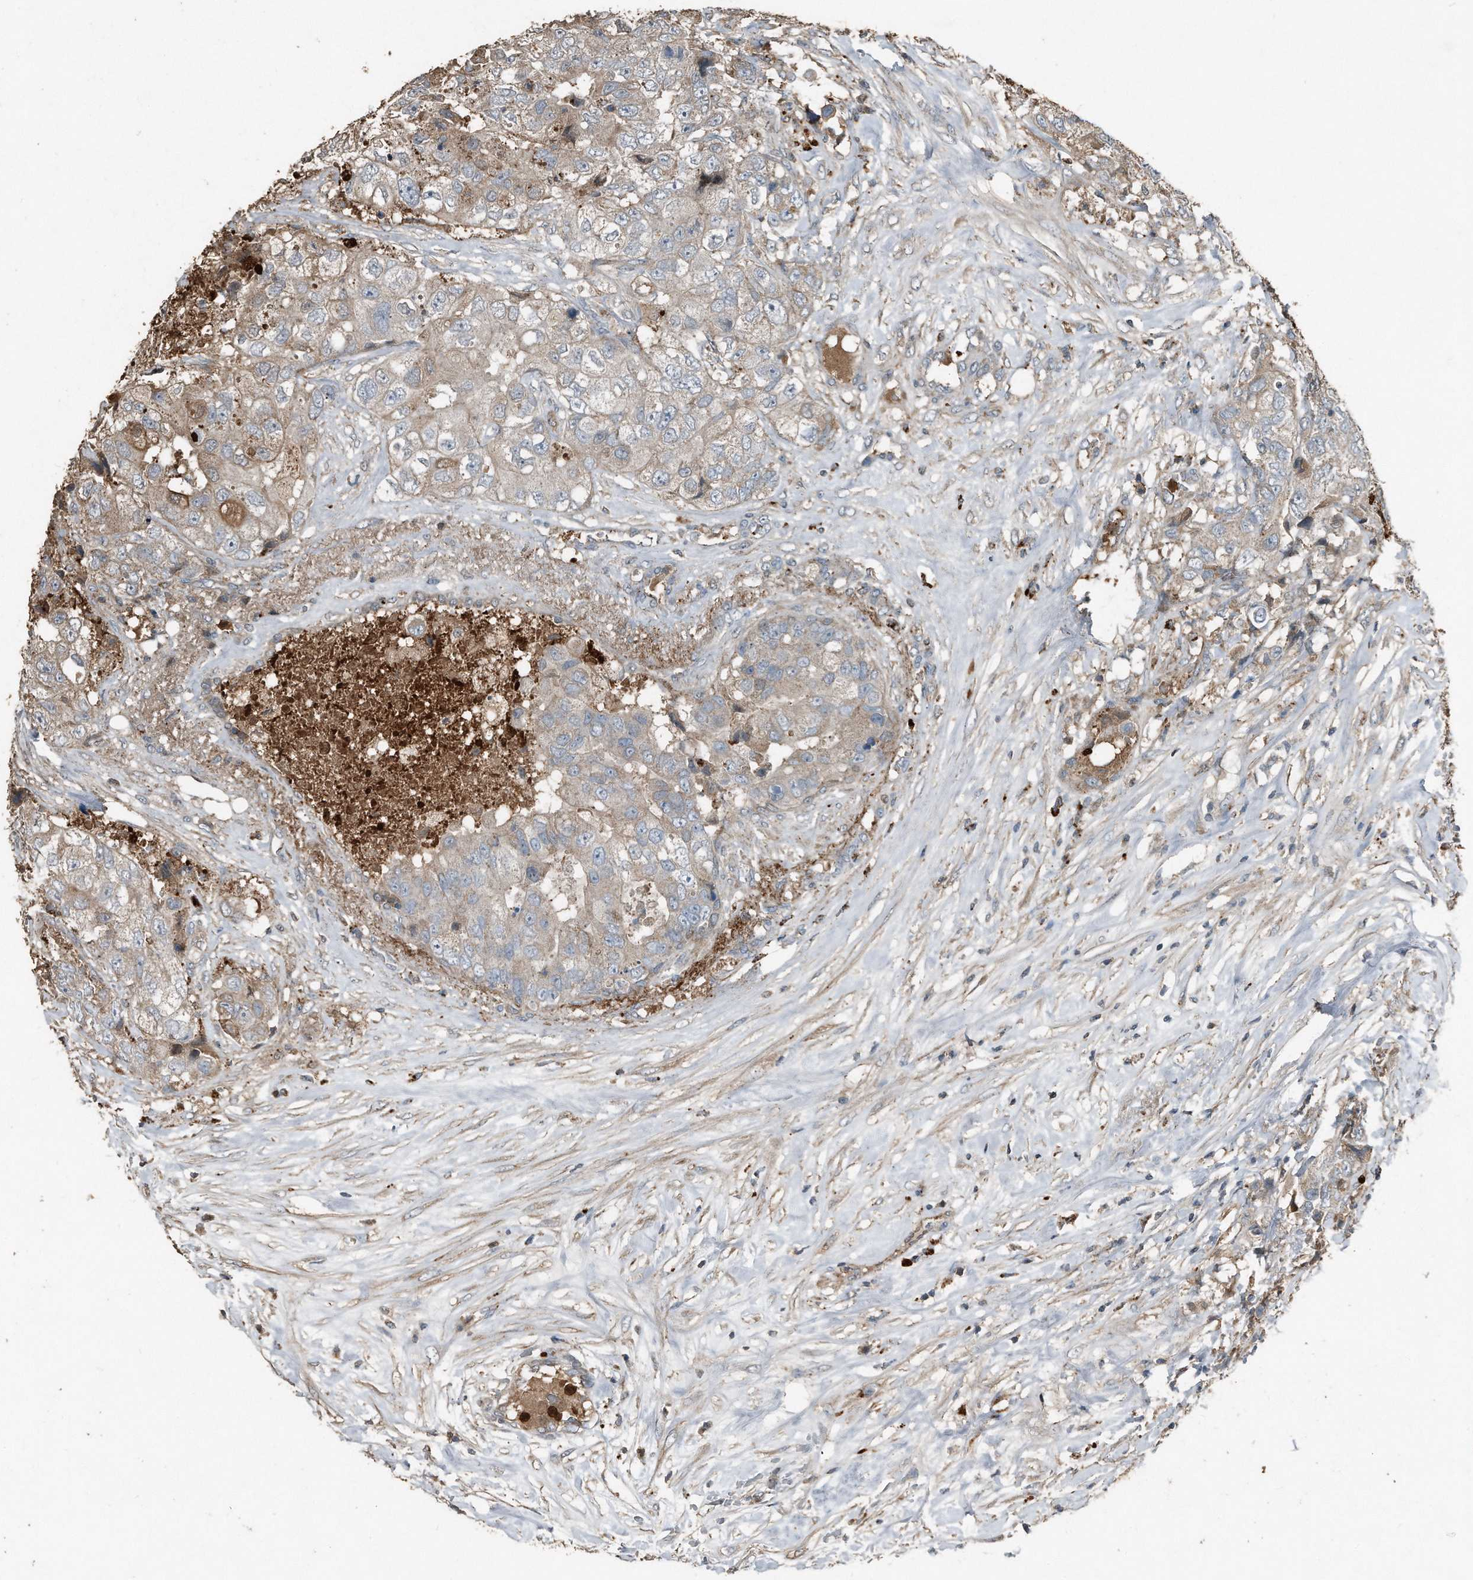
{"staining": {"intensity": "weak", "quantity": "25%-75%", "location": "cytoplasmic/membranous"}, "tissue": "breast cancer", "cell_type": "Tumor cells", "image_type": "cancer", "snomed": [{"axis": "morphology", "description": "Duct carcinoma"}, {"axis": "topography", "description": "Breast"}], "caption": "Immunohistochemistry of human intraductal carcinoma (breast) reveals low levels of weak cytoplasmic/membranous positivity in approximately 25%-75% of tumor cells.", "gene": "C9", "patient": {"sex": "female", "age": 62}}